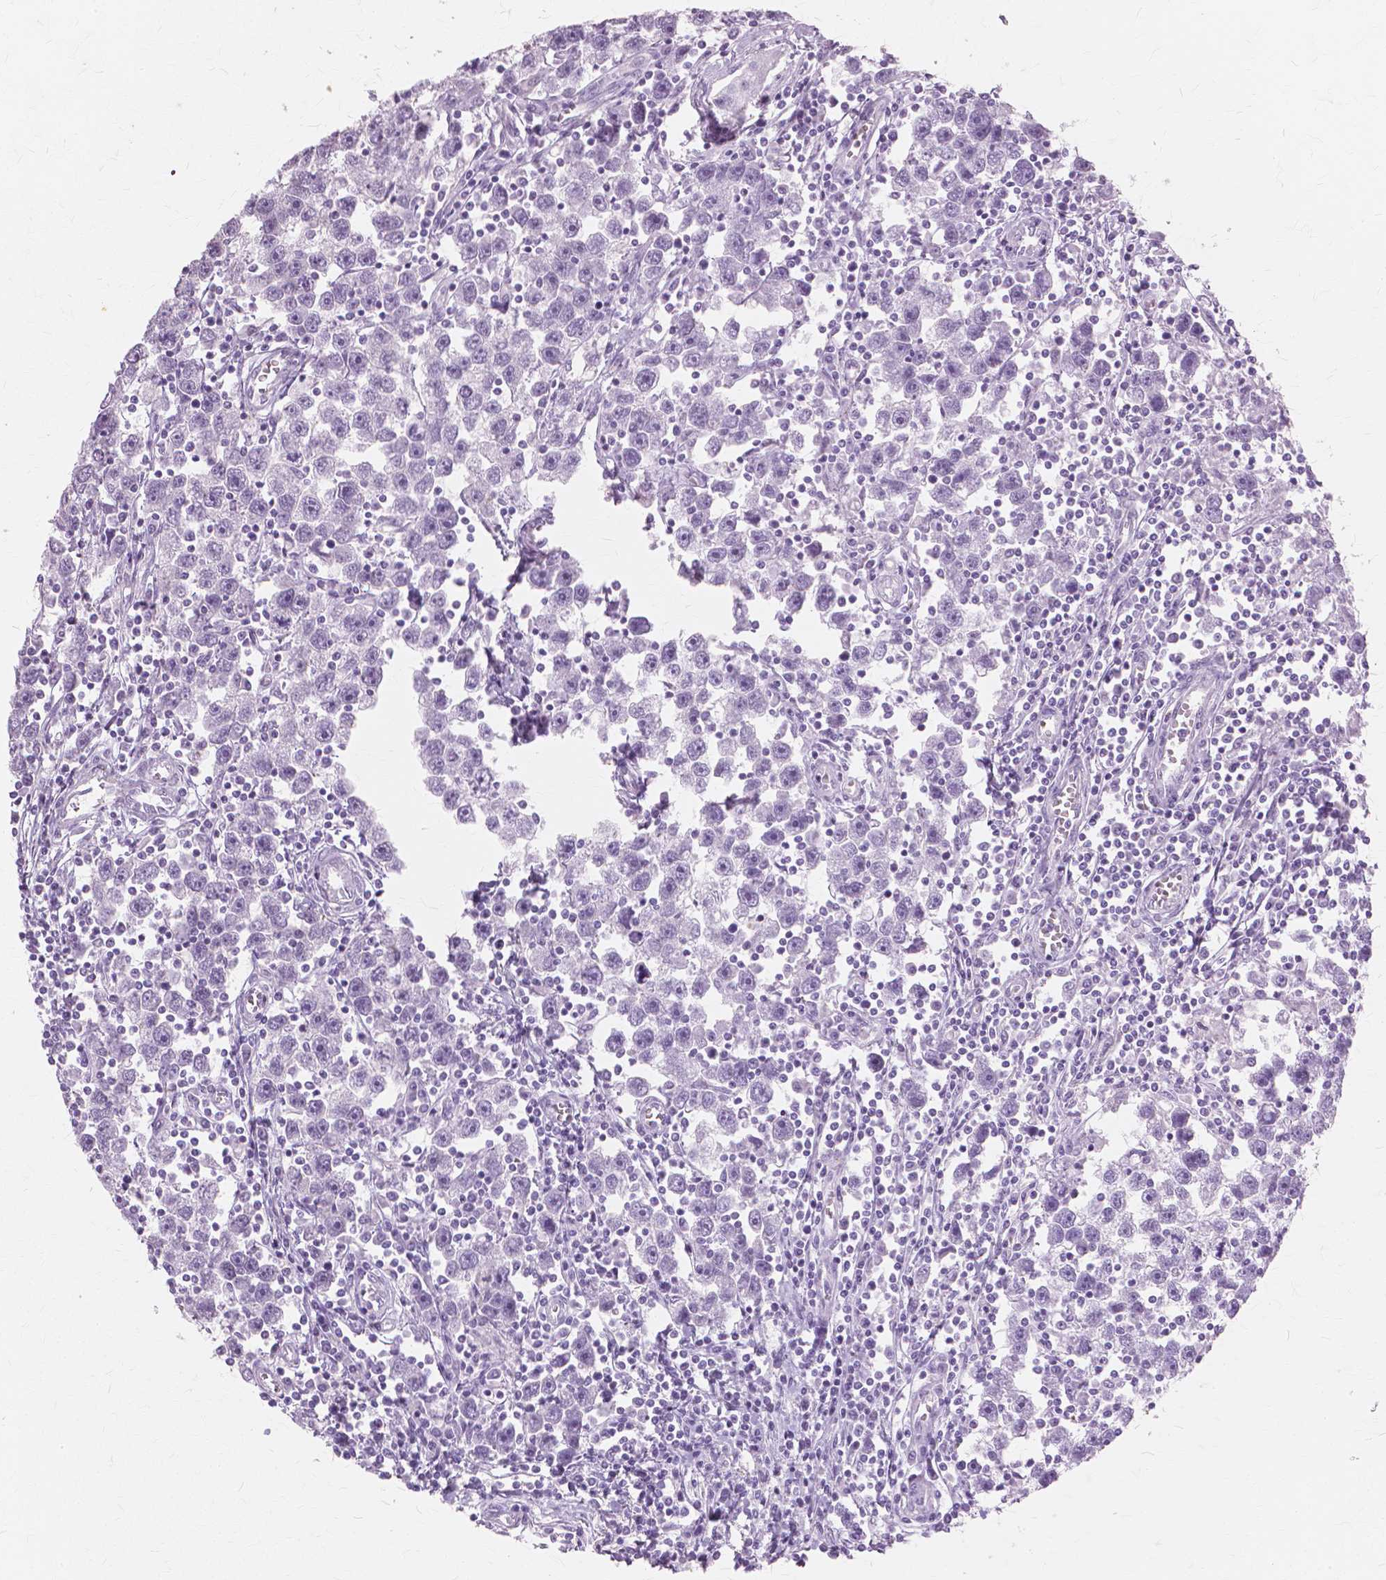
{"staining": {"intensity": "negative", "quantity": "none", "location": "none"}, "tissue": "testis cancer", "cell_type": "Tumor cells", "image_type": "cancer", "snomed": [{"axis": "morphology", "description": "Seminoma, NOS"}, {"axis": "topography", "description": "Testis"}], "caption": "Protein analysis of testis cancer (seminoma) exhibits no significant staining in tumor cells.", "gene": "SFTPD", "patient": {"sex": "male", "age": 30}}